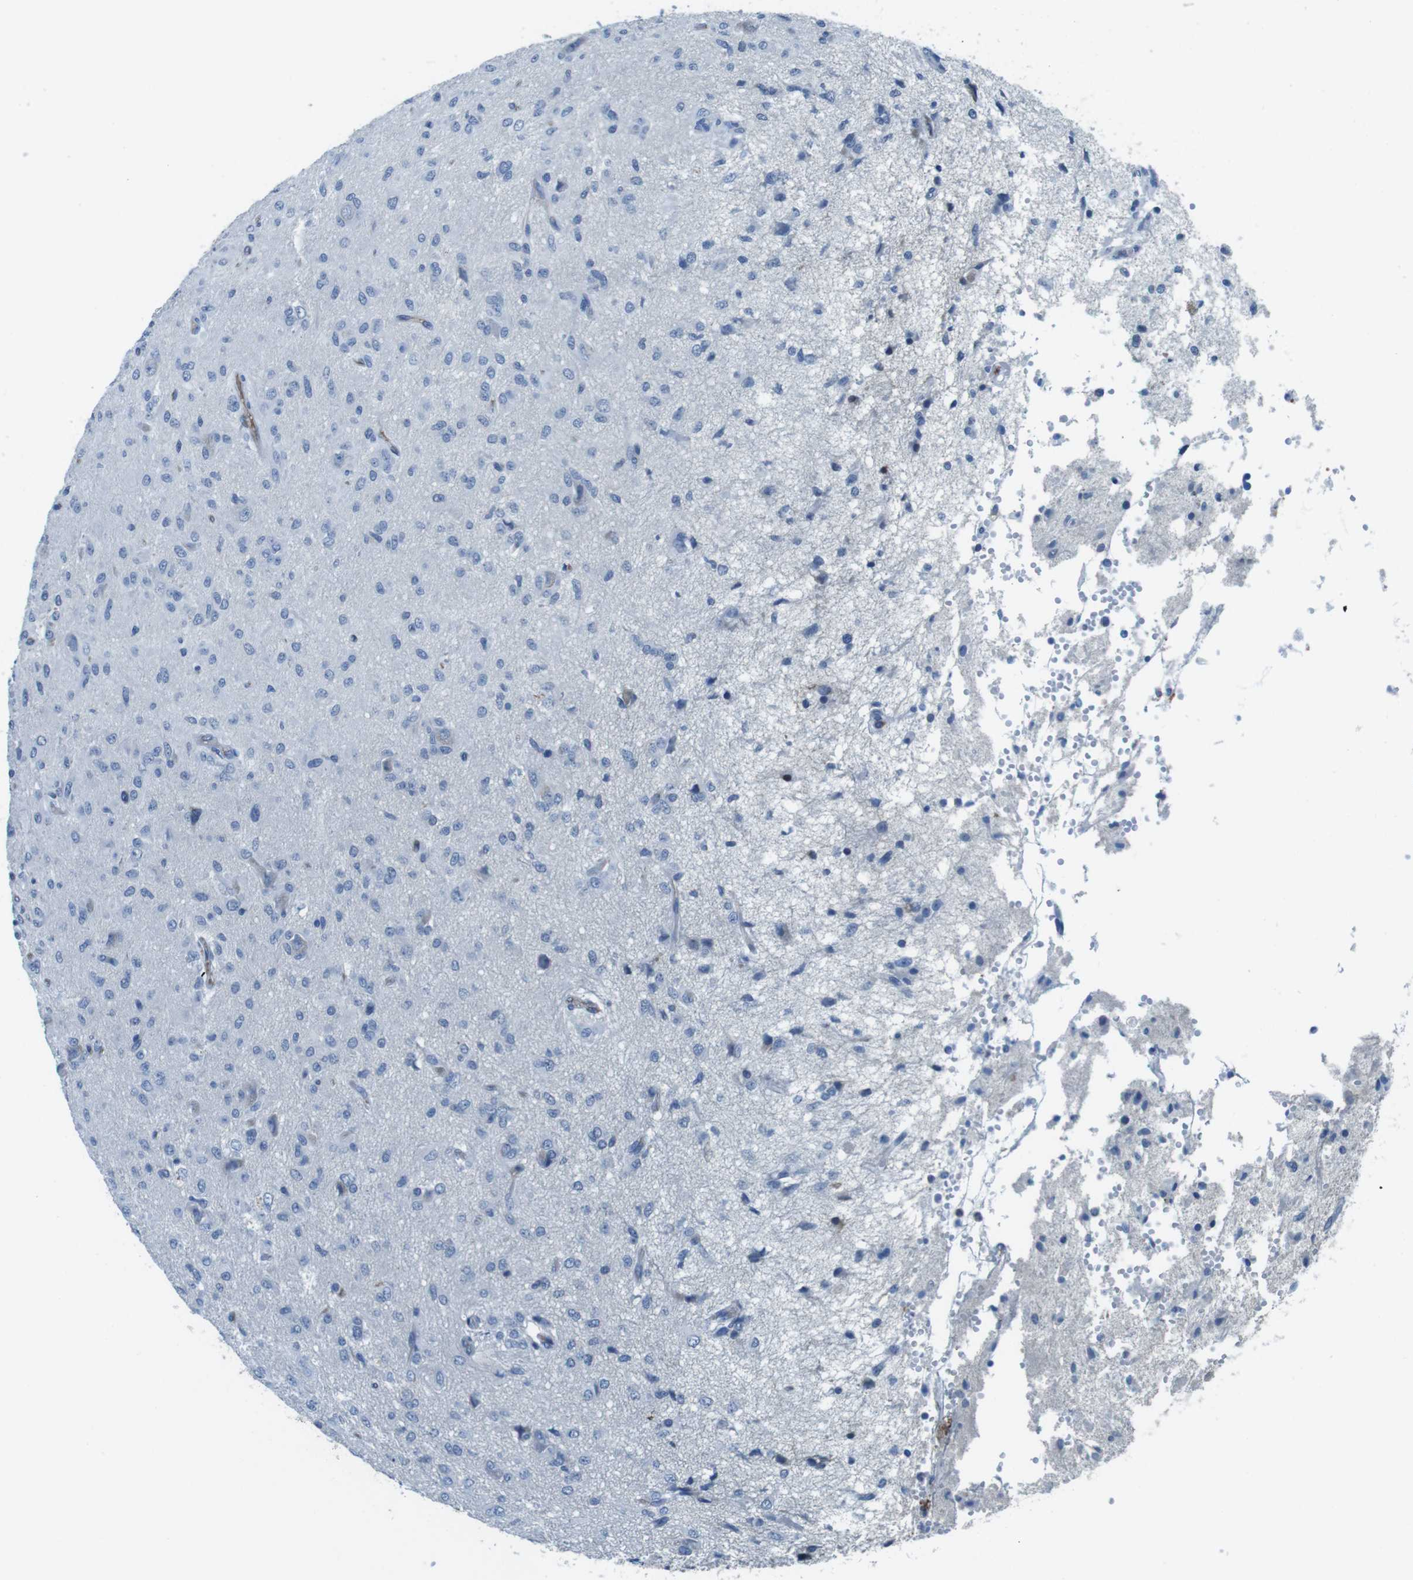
{"staining": {"intensity": "negative", "quantity": "none", "location": "none"}, "tissue": "glioma", "cell_type": "Tumor cells", "image_type": "cancer", "snomed": [{"axis": "morphology", "description": "Glioma, malignant, High grade"}, {"axis": "topography", "description": "Brain"}], "caption": "A histopathology image of malignant high-grade glioma stained for a protein shows no brown staining in tumor cells.", "gene": "TMPRSS15", "patient": {"sex": "female", "age": 59}}